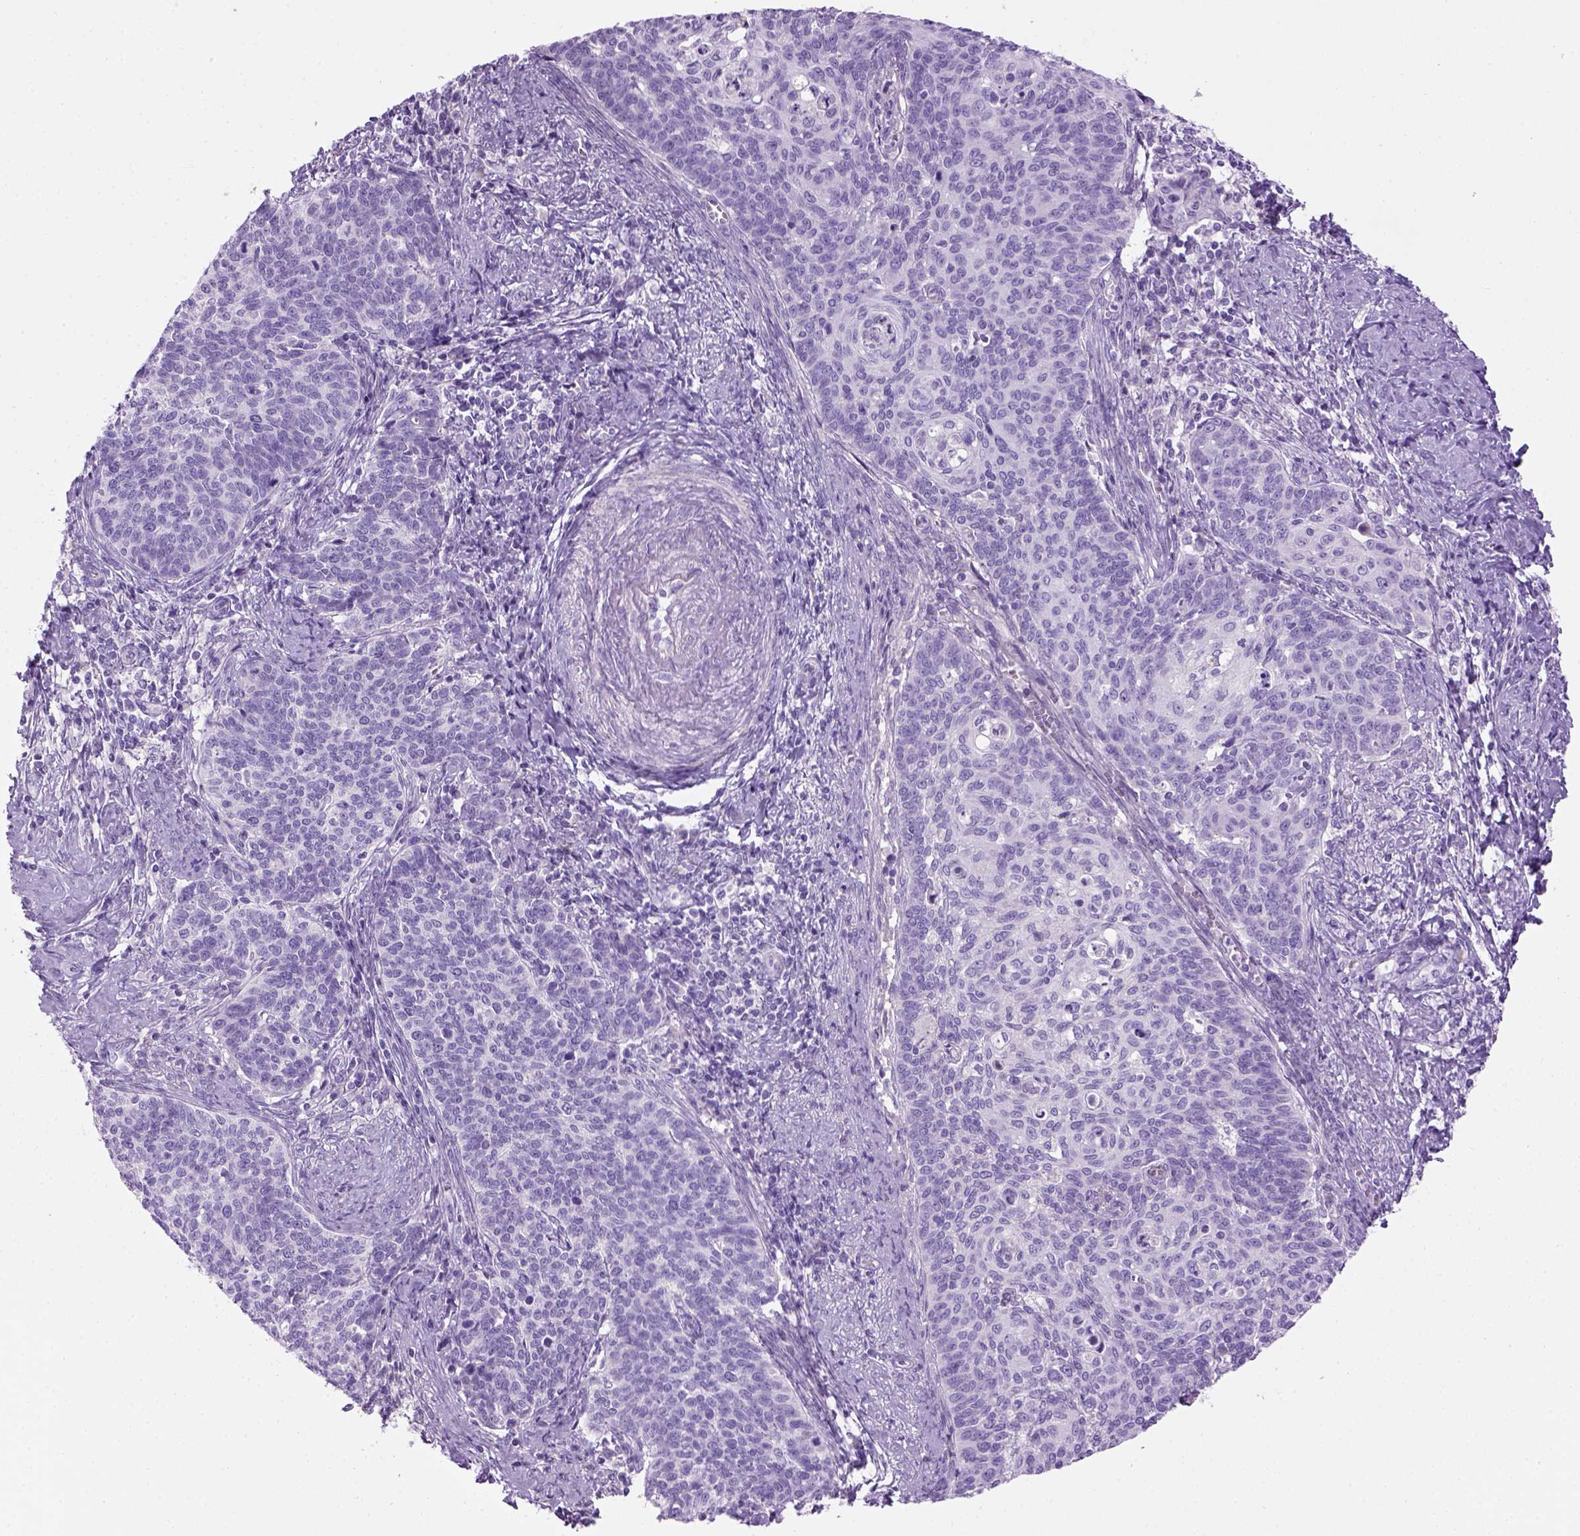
{"staining": {"intensity": "negative", "quantity": "none", "location": "none"}, "tissue": "cervical cancer", "cell_type": "Tumor cells", "image_type": "cancer", "snomed": [{"axis": "morphology", "description": "Normal tissue, NOS"}, {"axis": "morphology", "description": "Squamous cell carcinoma, NOS"}, {"axis": "topography", "description": "Cervix"}], "caption": "Cervical cancer was stained to show a protein in brown. There is no significant positivity in tumor cells.", "gene": "GABRB2", "patient": {"sex": "female", "age": 39}}